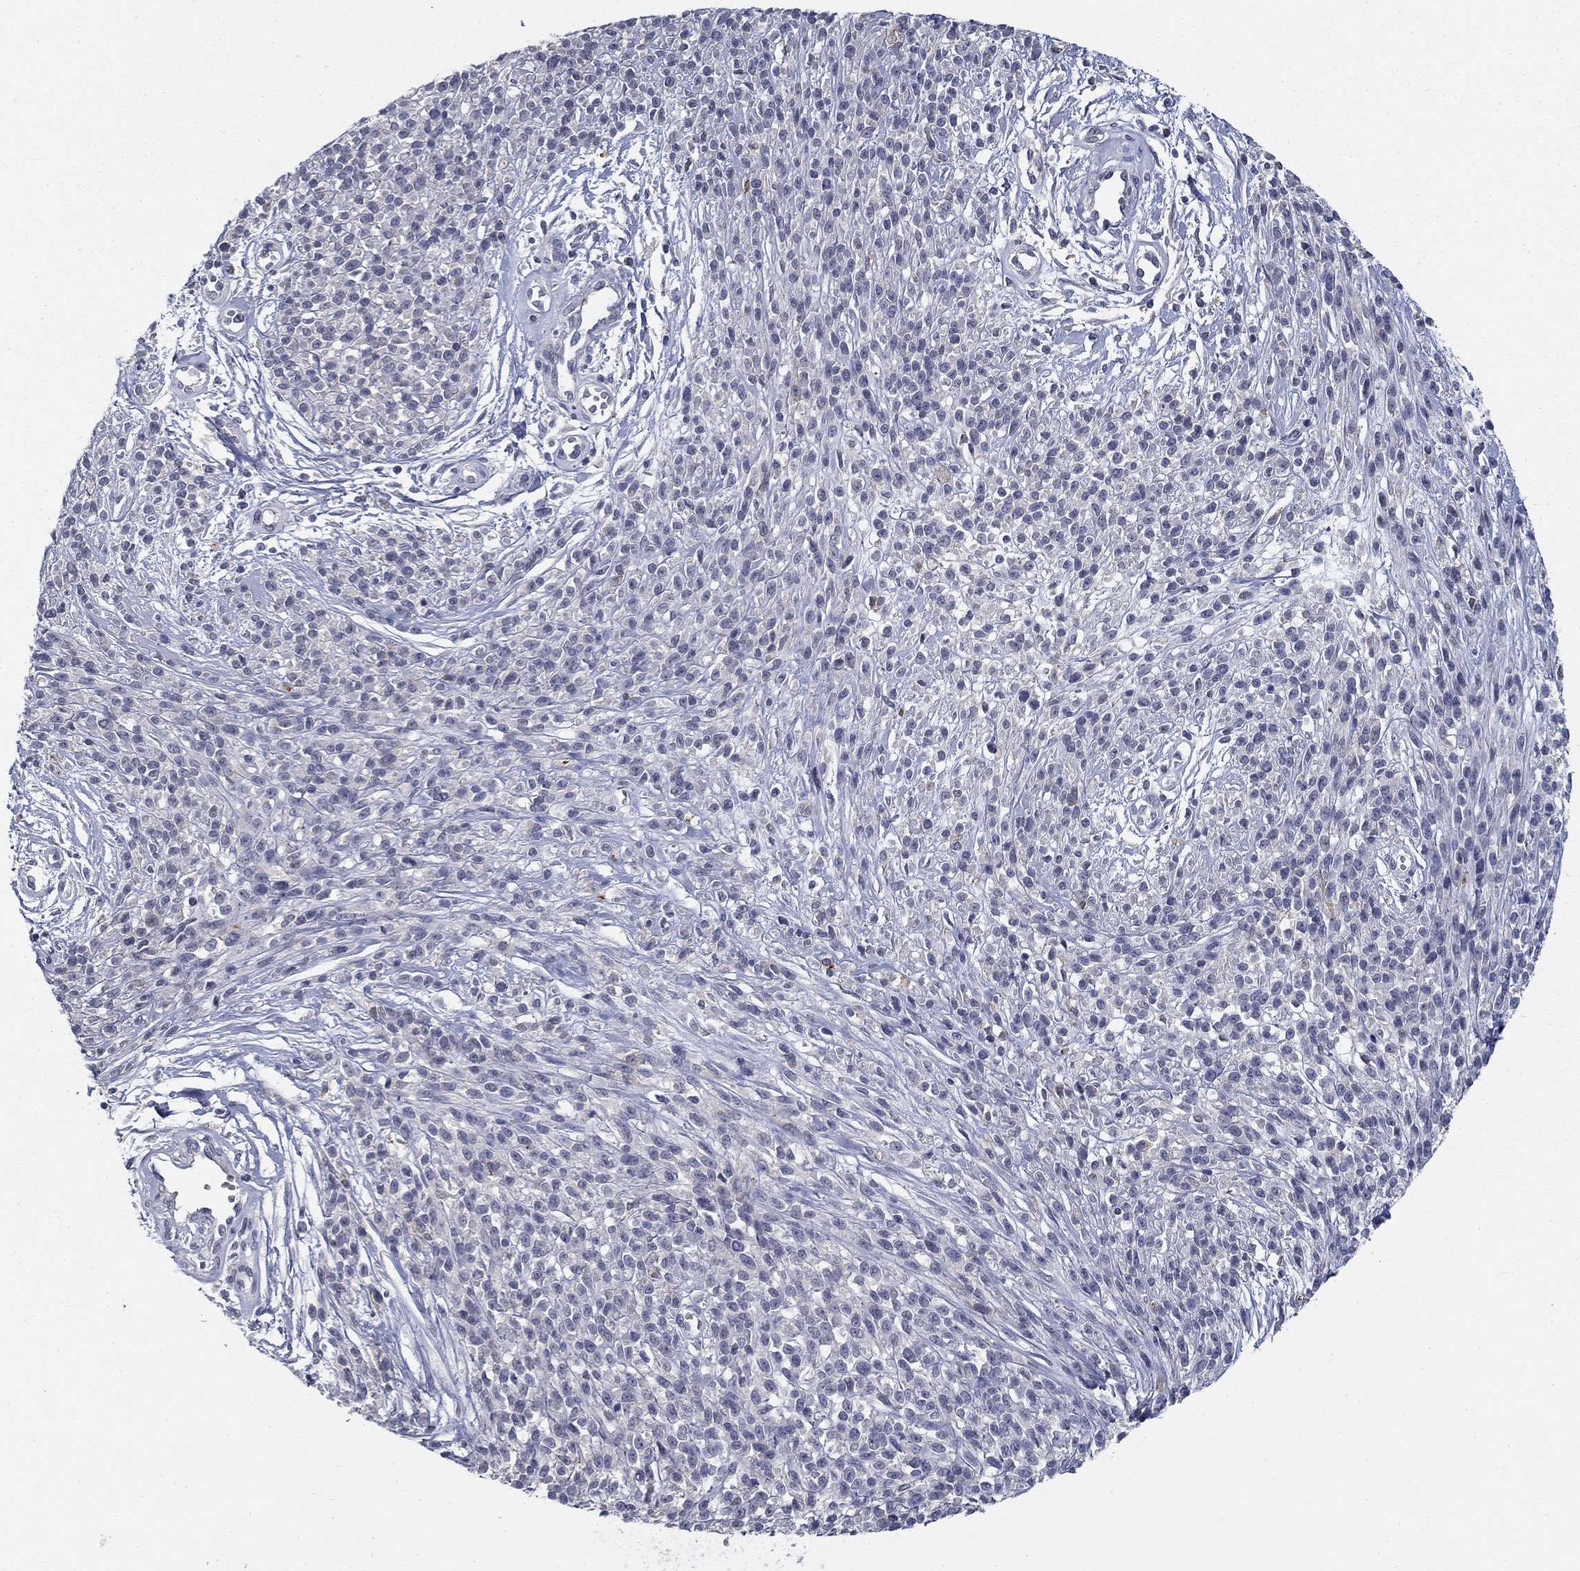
{"staining": {"intensity": "negative", "quantity": "none", "location": "none"}, "tissue": "melanoma", "cell_type": "Tumor cells", "image_type": "cancer", "snomed": [{"axis": "morphology", "description": "Malignant melanoma, NOS"}, {"axis": "topography", "description": "Skin"}, {"axis": "topography", "description": "Skin of trunk"}], "caption": "Immunohistochemistry histopathology image of human melanoma stained for a protein (brown), which displays no expression in tumor cells.", "gene": "CD274", "patient": {"sex": "male", "age": 74}}